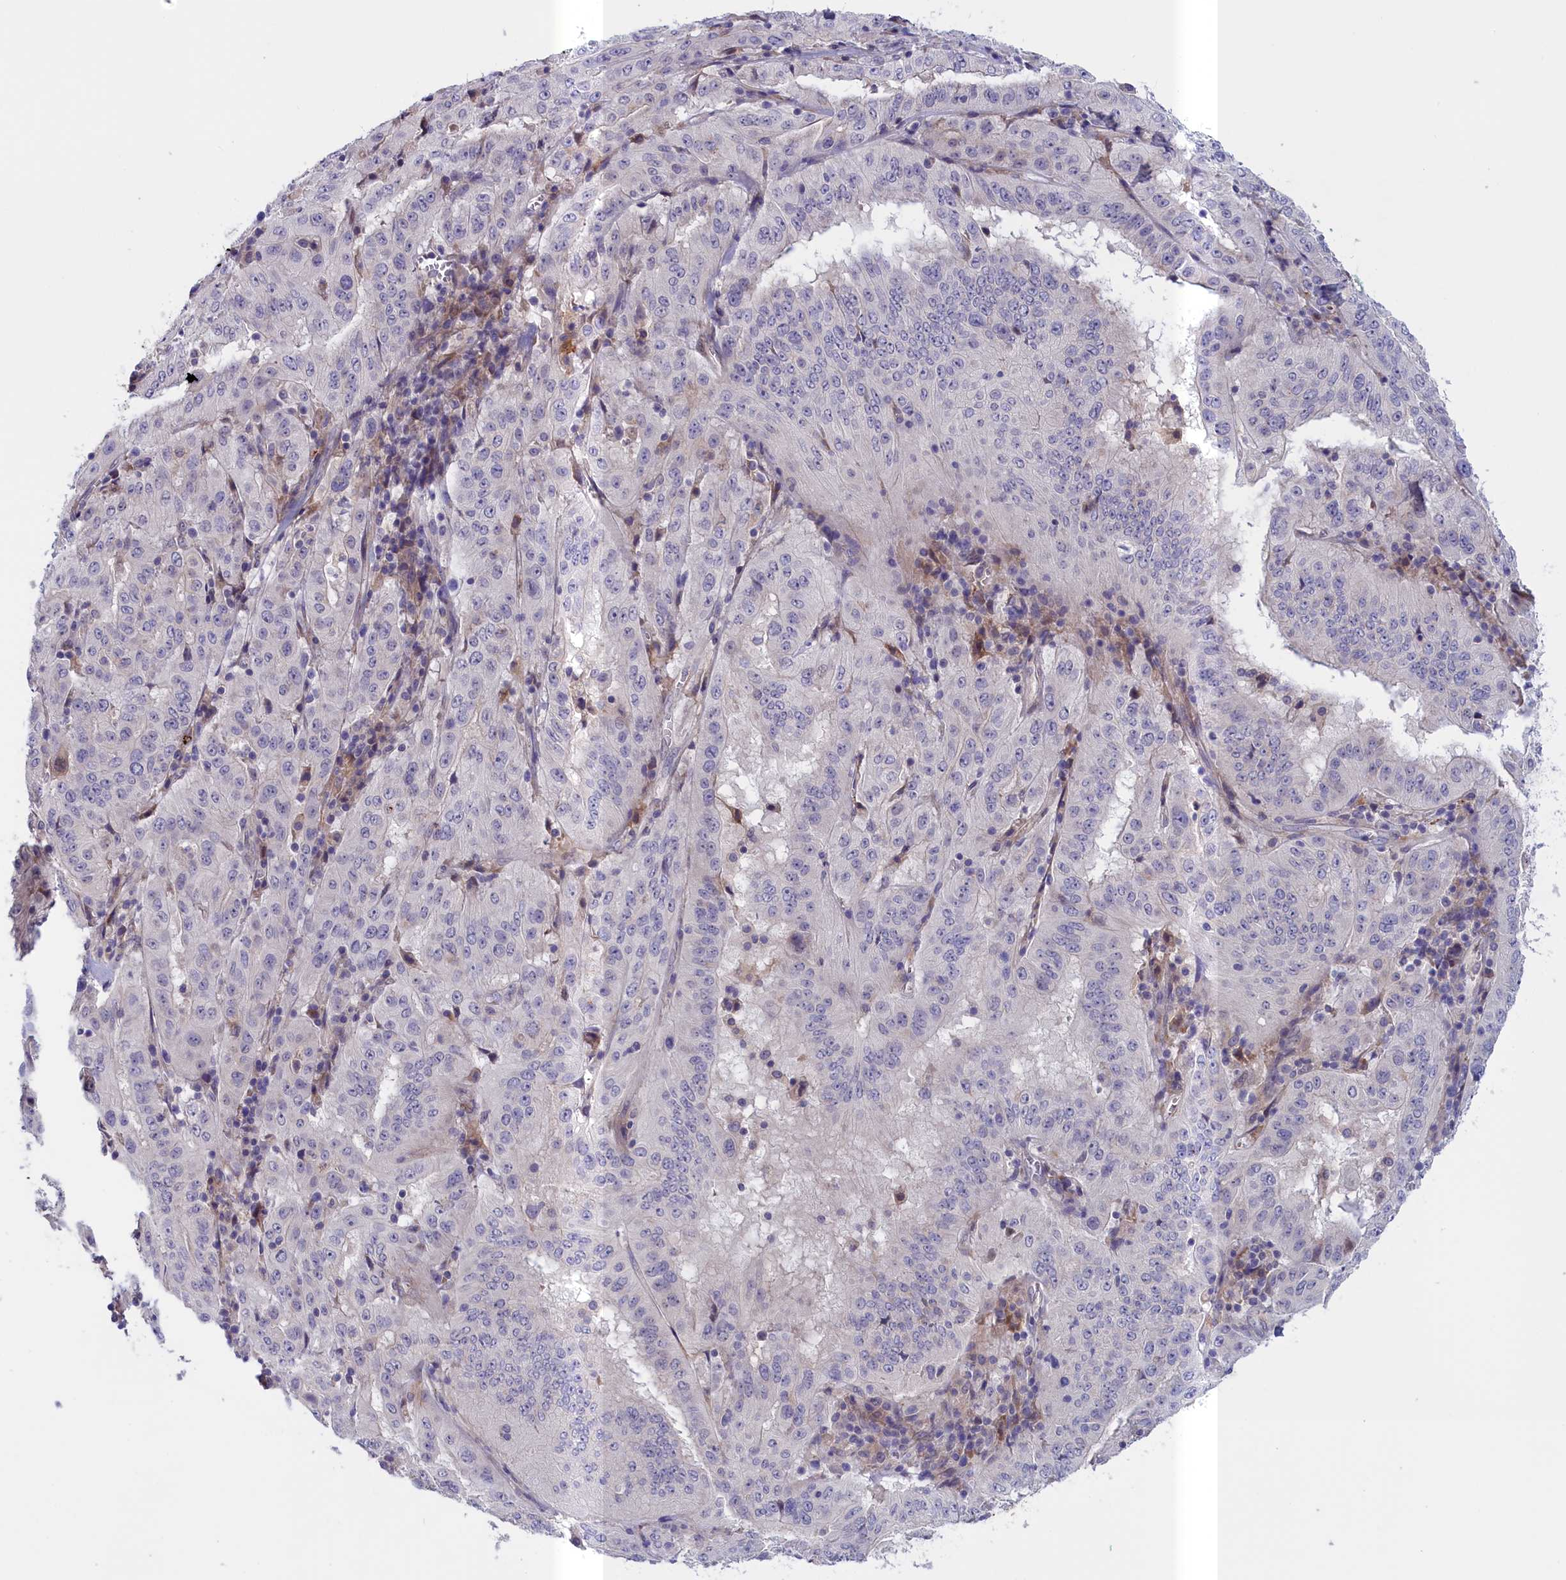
{"staining": {"intensity": "negative", "quantity": "none", "location": "none"}, "tissue": "pancreatic cancer", "cell_type": "Tumor cells", "image_type": "cancer", "snomed": [{"axis": "morphology", "description": "Adenocarcinoma, NOS"}, {"axis": "topography", "description": "Pancreas"}], "caption": "High magnification brightfield microscopy of pancreatic adenocarcinoma stained with DAB (brown) and counterstained with hematoxylin (blue): tumor cells show no significant staining.", "gene": "IGFALS", "patient": {"sex": "male", "age": 63}}